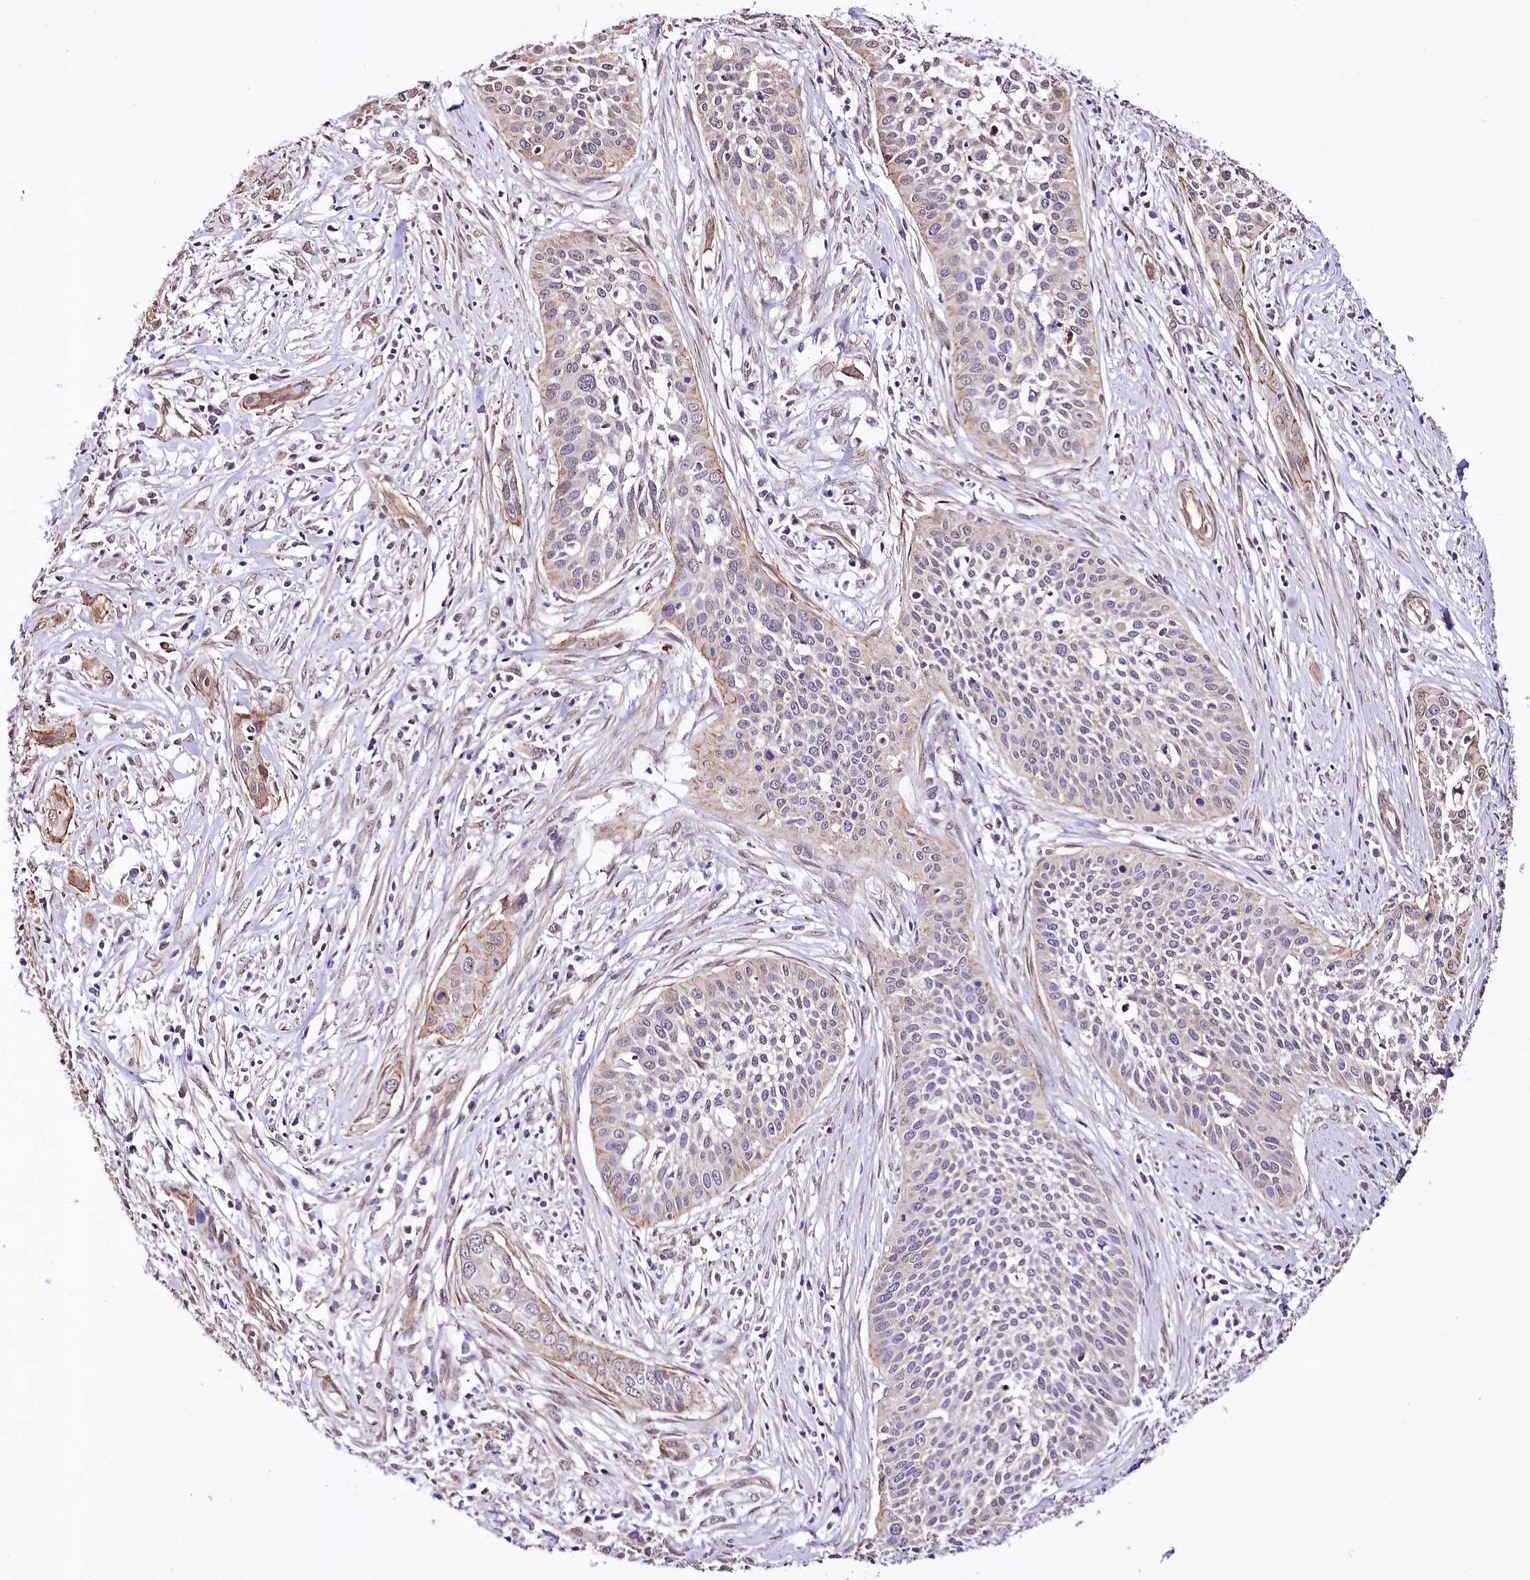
{"staining": {"intensity": "moderate", "quantity": "<25%", "location": "cytoplasmic/membranous"}, "tissue": "cervical cancer", "cell_type": "Tumor cells", "image_type": "cancer", "snomed": [{"axis": "morphology", "description": "Squamous cell carcinoma, NOS"}, {"axis": "topography", "description": "Cervix"}], "caption": "Tumor cells demonstrate moderate cytoplasmic/membranous expression in about <25% of cells in cervical cancer.", "gene": "ST7", "patient": {"sex": "female", "age": 34}}